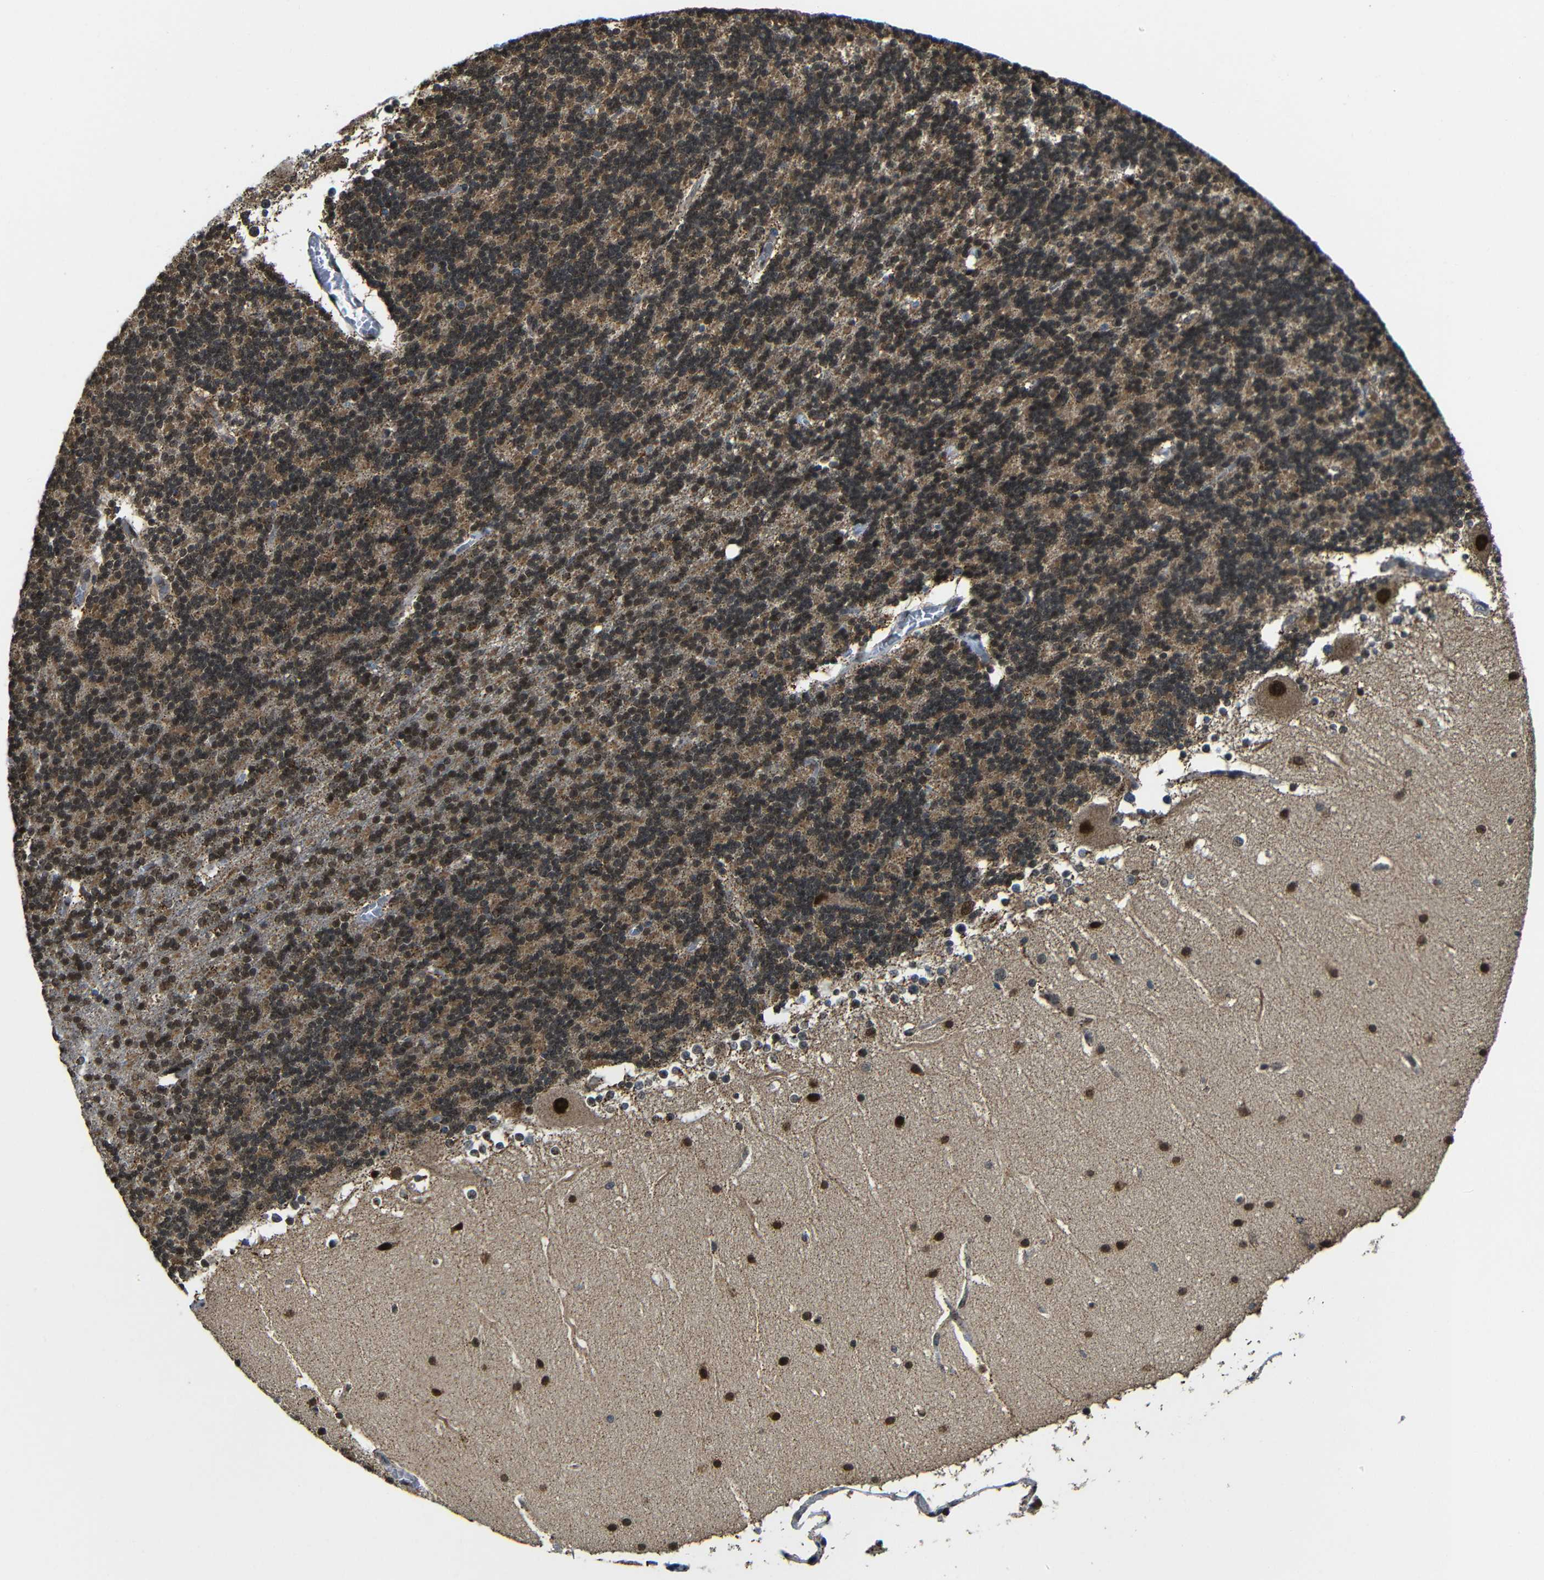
{"staining": {"intensity": "moderate", "quantity": "25%-75%", "location": "cytoplasmic/membranous,nuclear"}, "tissue": "cerebellum", "cell_type": "Cells in granular layer", "image_type": "normal", "snomed": [{"axis": "morphology", "description": "Normal tissue, NOS"}, {"axis": "topography", "description": "Cerebellum"}], "caption": "Normal cerebellum was stained to show a protein in brown. There is medium levels of moderate cytoplasmic/membranous,nuclear staining in approximately 25%-75% of cells in granular layer.", "gene": "FAM172A", "patient": {"sex": "female", "age": 19}}